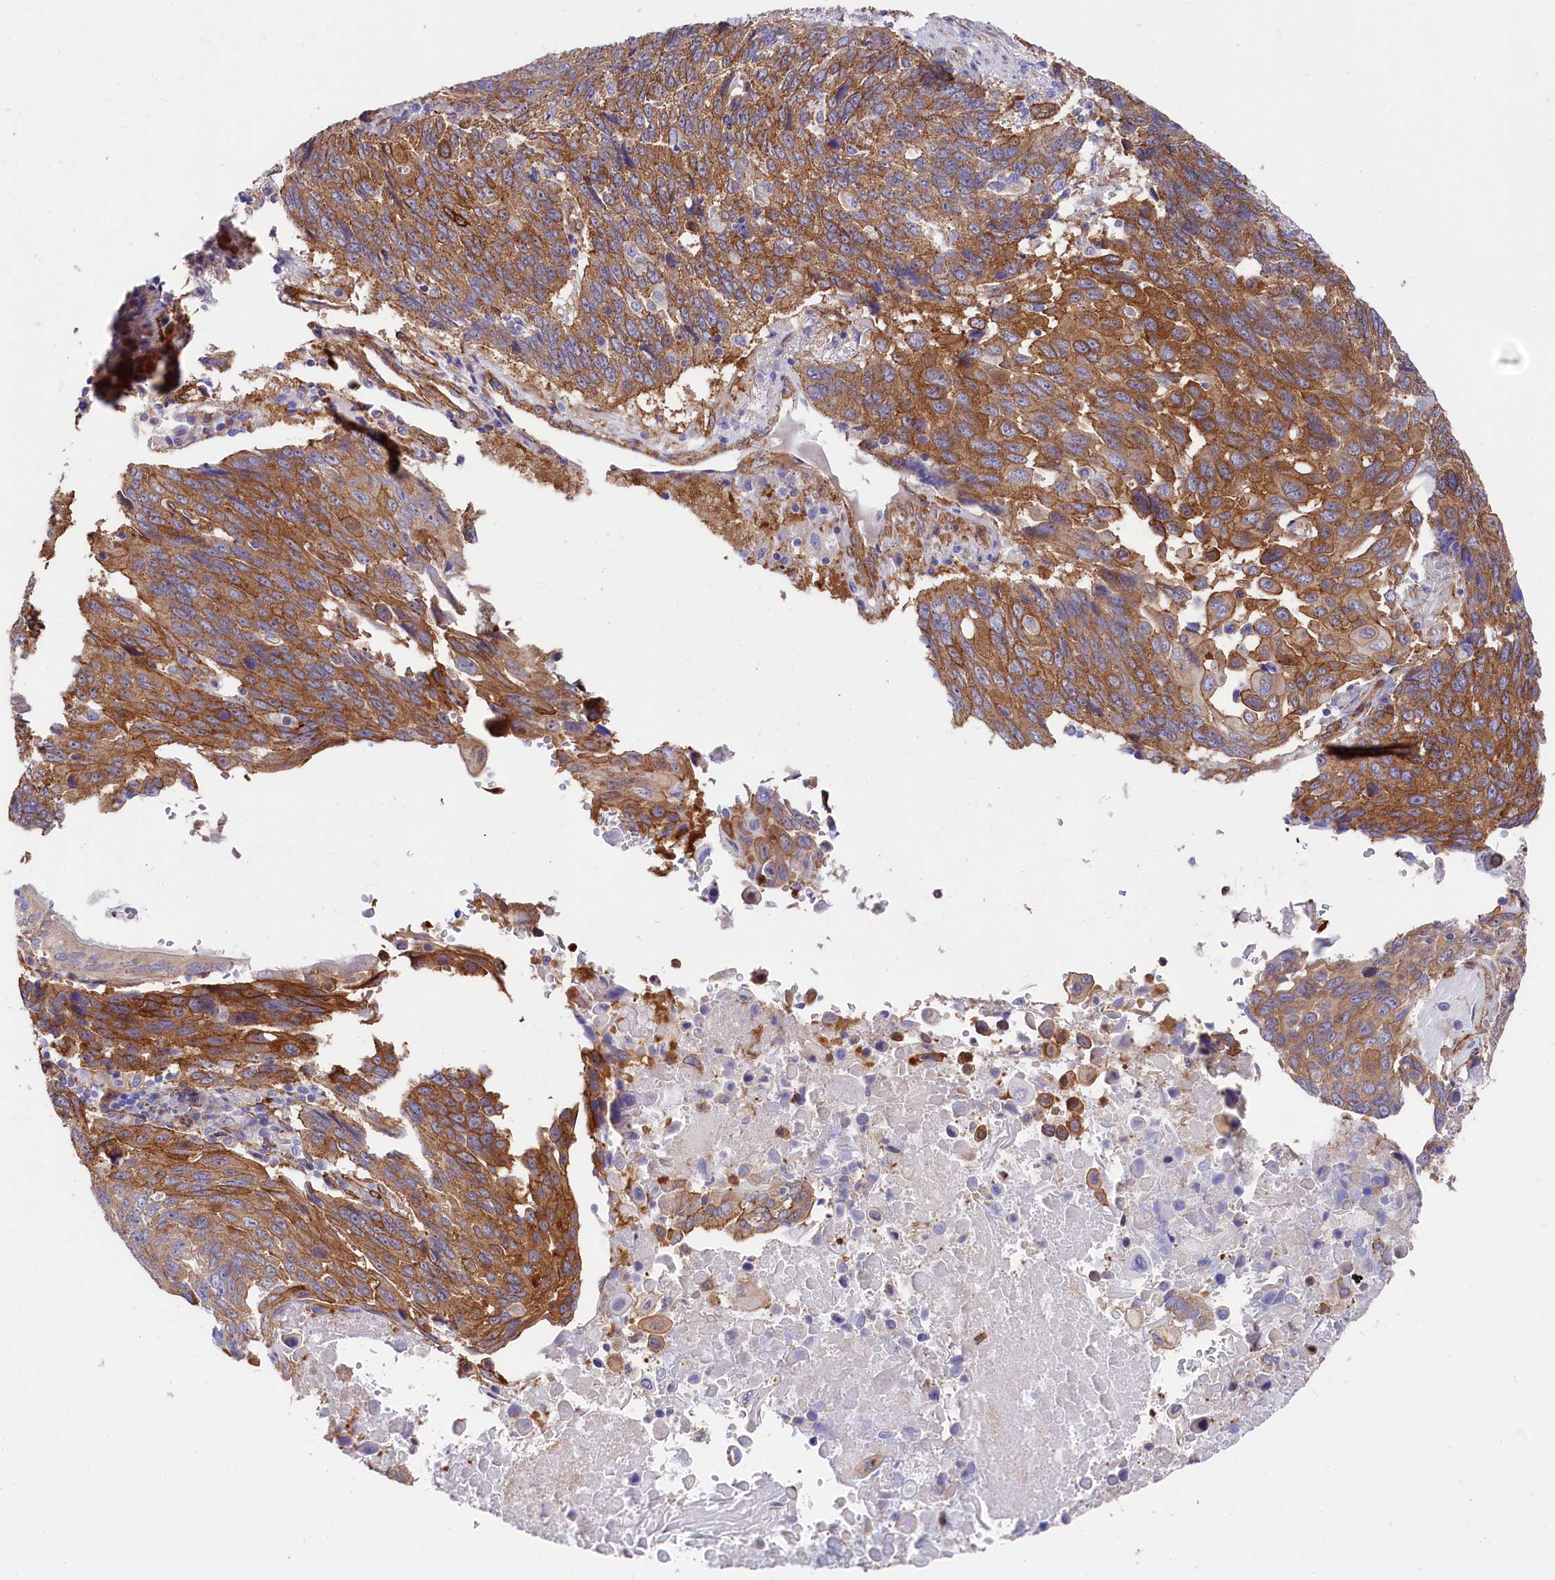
{"staining": {"intensity": "moderate", "quantity": ">75%", "location": "cytoplasmic/membranous"}, "tissue": "lung cancer", "cell_type": "Tumor cells", "image_type": "cancer", "snomed": [{"axis": "morphology", "description": "Squamous cell carcinoma, NOS"}, {"axis": "topography", "description": "Lung"}], "caption": "Human lung cancer stained with a brown dye exhibits moderate cytoplasmic/membranous positive staining in approximately >75% of tumor cells.", "gene": "TNKS1BP1", "patient": {"sex": "male", "age": 66}}